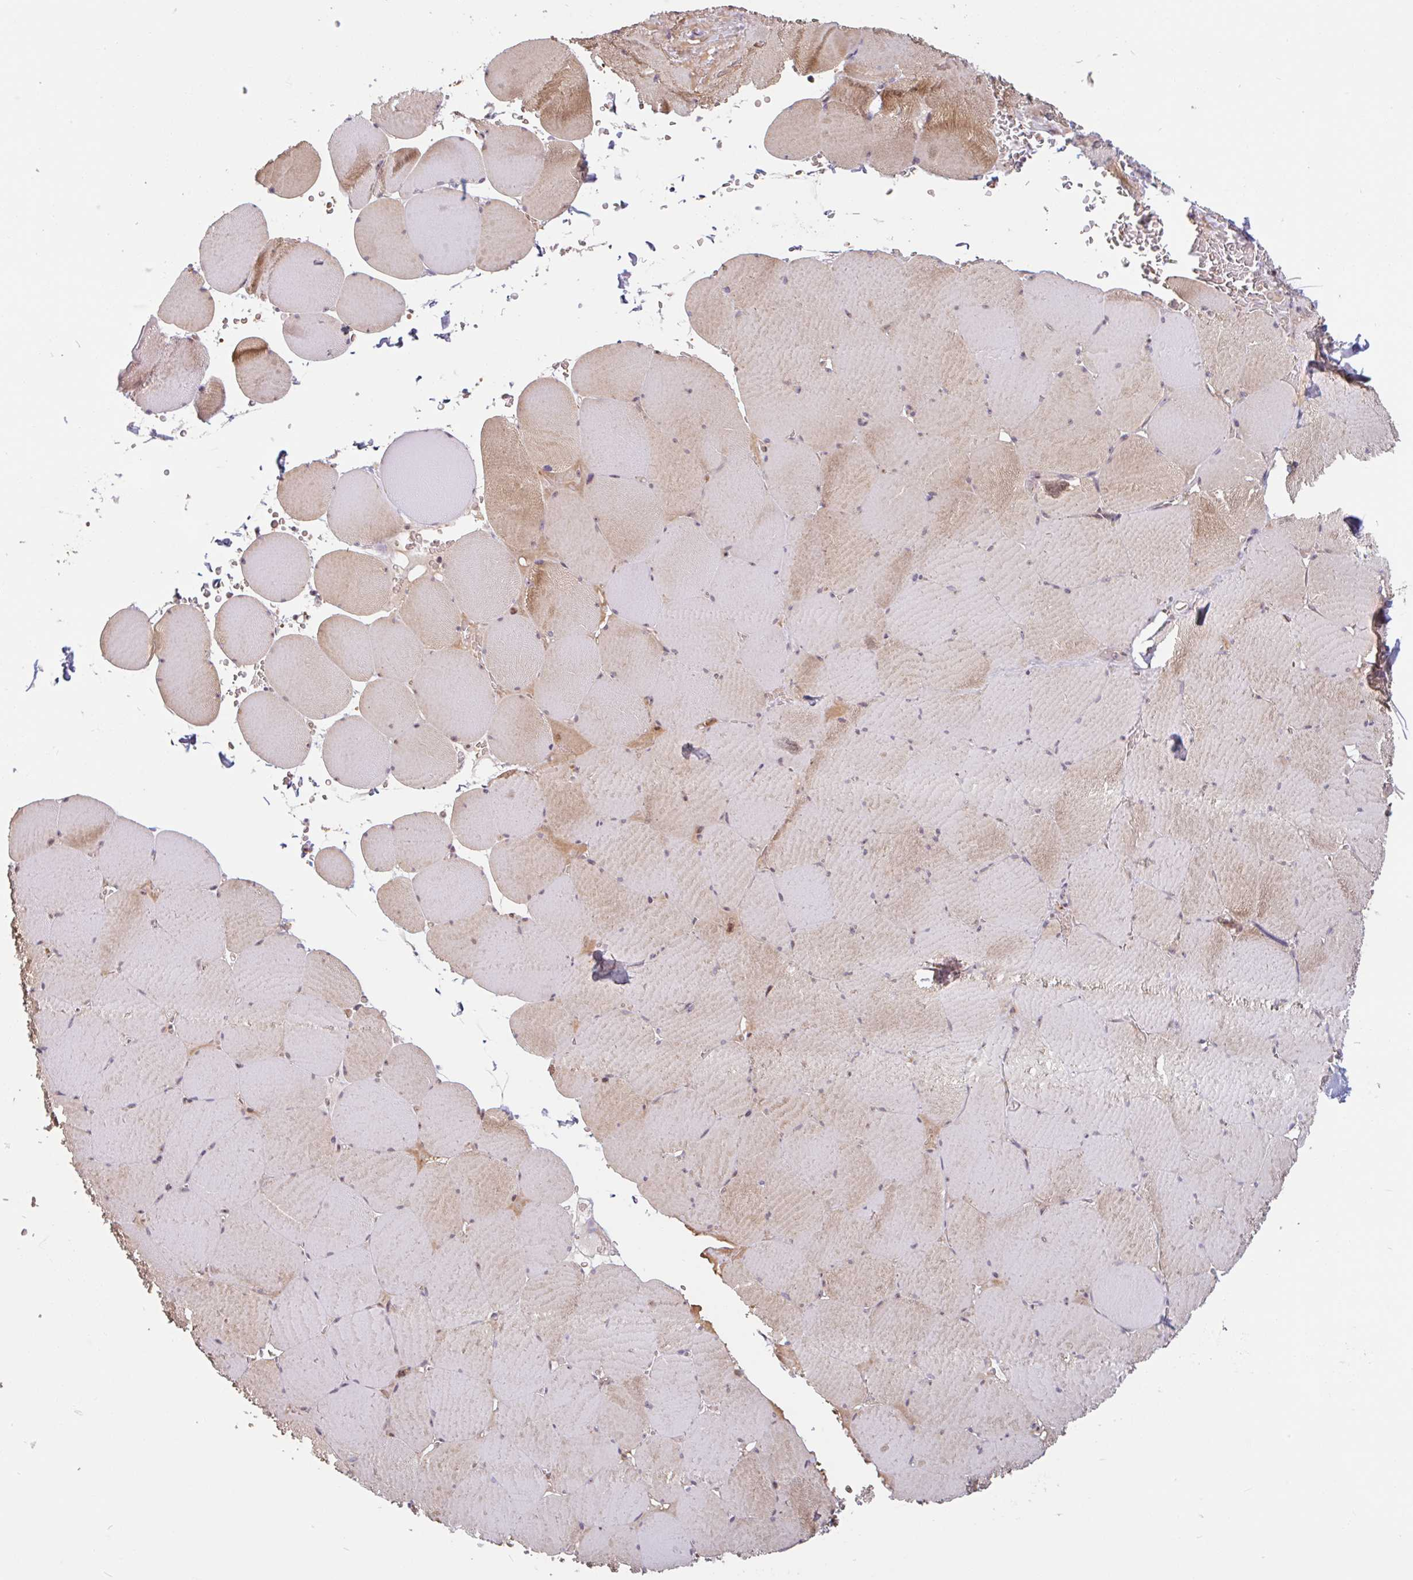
{"staining": {"intensity": "moderate", "quantity": "25%-75%", "location": "cytoplasmic/membranous"}, "tissue": "skeletal muscle", "cell_type": "Myocytes", "image_type": "normal", "snomed": [{"axis": "morphology", "description": "Normal tissue, NOS"}, {"axis": "topography", "description": "Skeletal muscle"}, {"axis": "topography", "description": "Head-Neck"}], "caption": "High-magnification brightfield microscopy of normal skeletal muscle stained with DAB (brown) and counterstained with hematoxylin (blue). myocytes exhibit moderate cytoplasmic/membranous expression is seen in about25%-75% of cells. (IHC, brightfield microscopy, high magnification).", "gene": "TMEM119", "patient": {"sex": "male", "age": 66}}